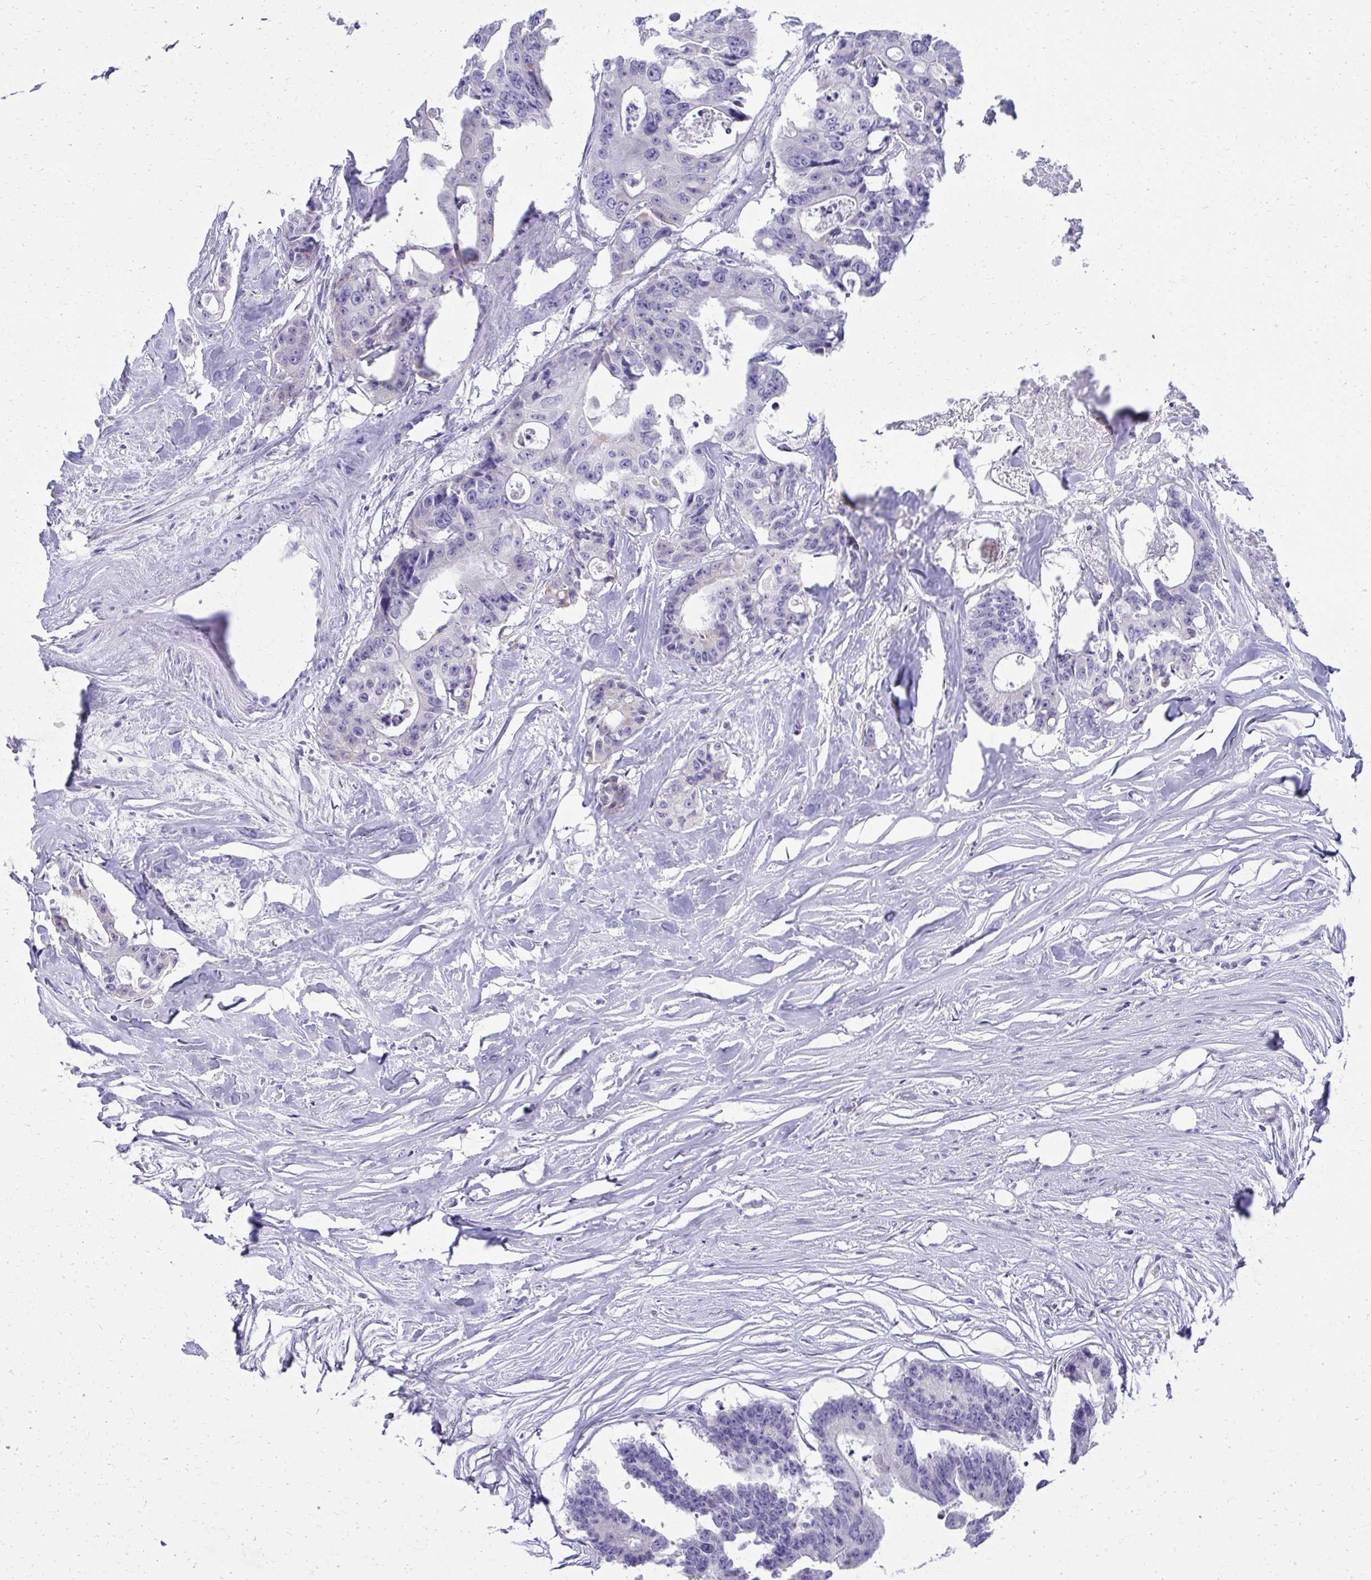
{"staining": {"intensity": "negative", "quantity": "none", "location": "none"}, "tissue": "colorectal cancer", "cell_type": "Tumor cells", "image_type": "cancer", "snomed": [{"axis": "morphology", "description": "Adenocarcinoma, NOS"}, {"axis": "topography", "description": "Rectum"}], "caption": "Histopathology image shows no significant protein expression in tumor cells of colorectal adenocarcinoma. (Immunohistochemistry (ihc), brightfield microscopy, high magnification).", "gene": "AIG1", "patient": {"sex": "male", "age": 57}}